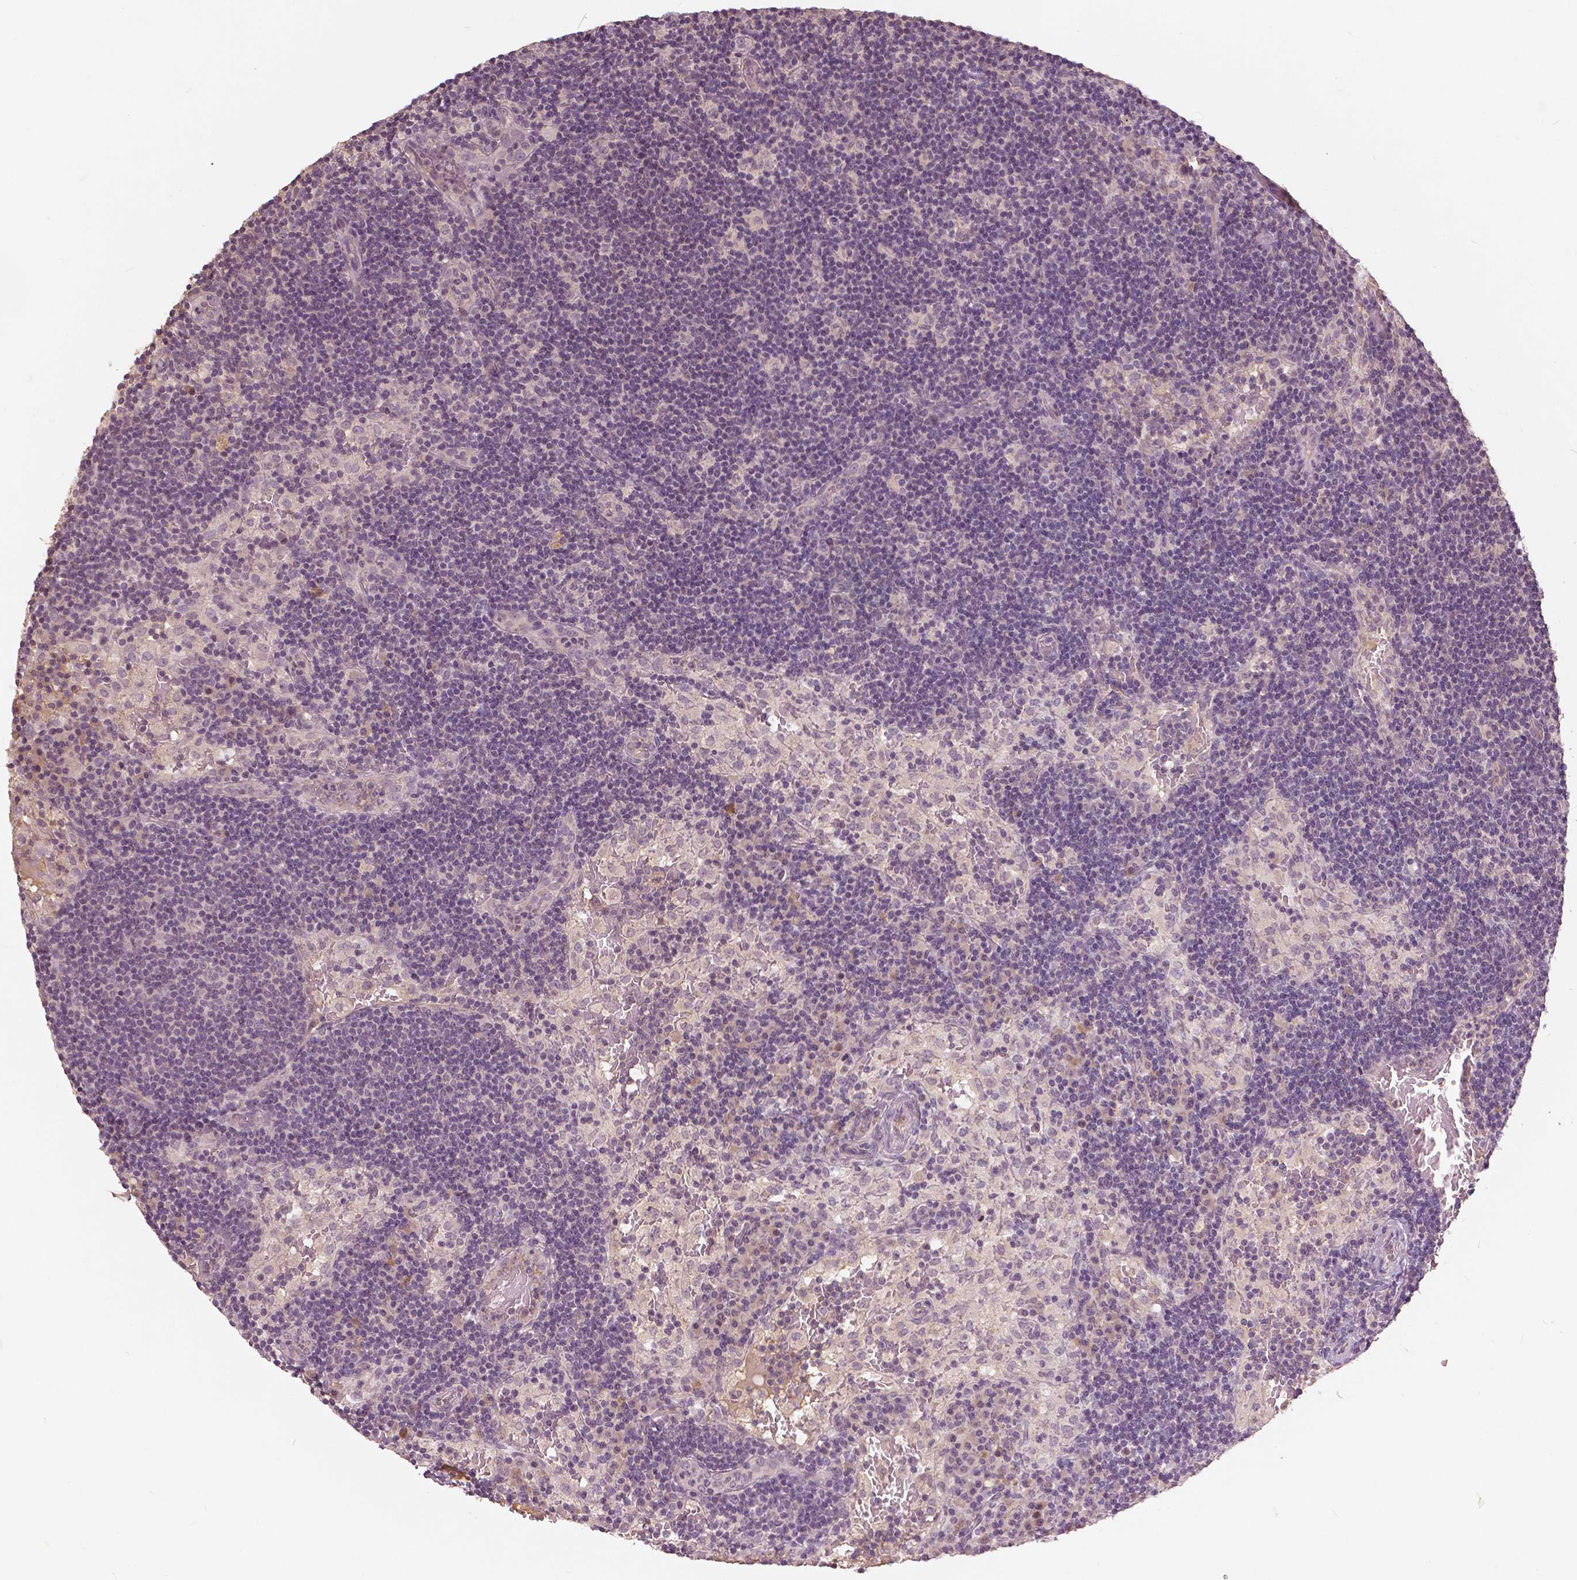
{"staining": {"intensity": "negative", "quantity": "none", "location": "none"}, "tissue": "lymph node", "cell_type": "Germinal center cells", "image_type": "normal", "snomed": [{"axis": "morphology", "description": "Normal tissue, NOS"}, {"axis": "topography", "description": "Lymph node"}], "caption": "There is no significant expression in germinal center cells of lymph node. Brightfield microscopy of IHC stained with DAB (brown) and hematoxylin (blue), captured at high magnification.", "gene": "ANGPTL4", "patient": {"sex": "male", "age": 62}}